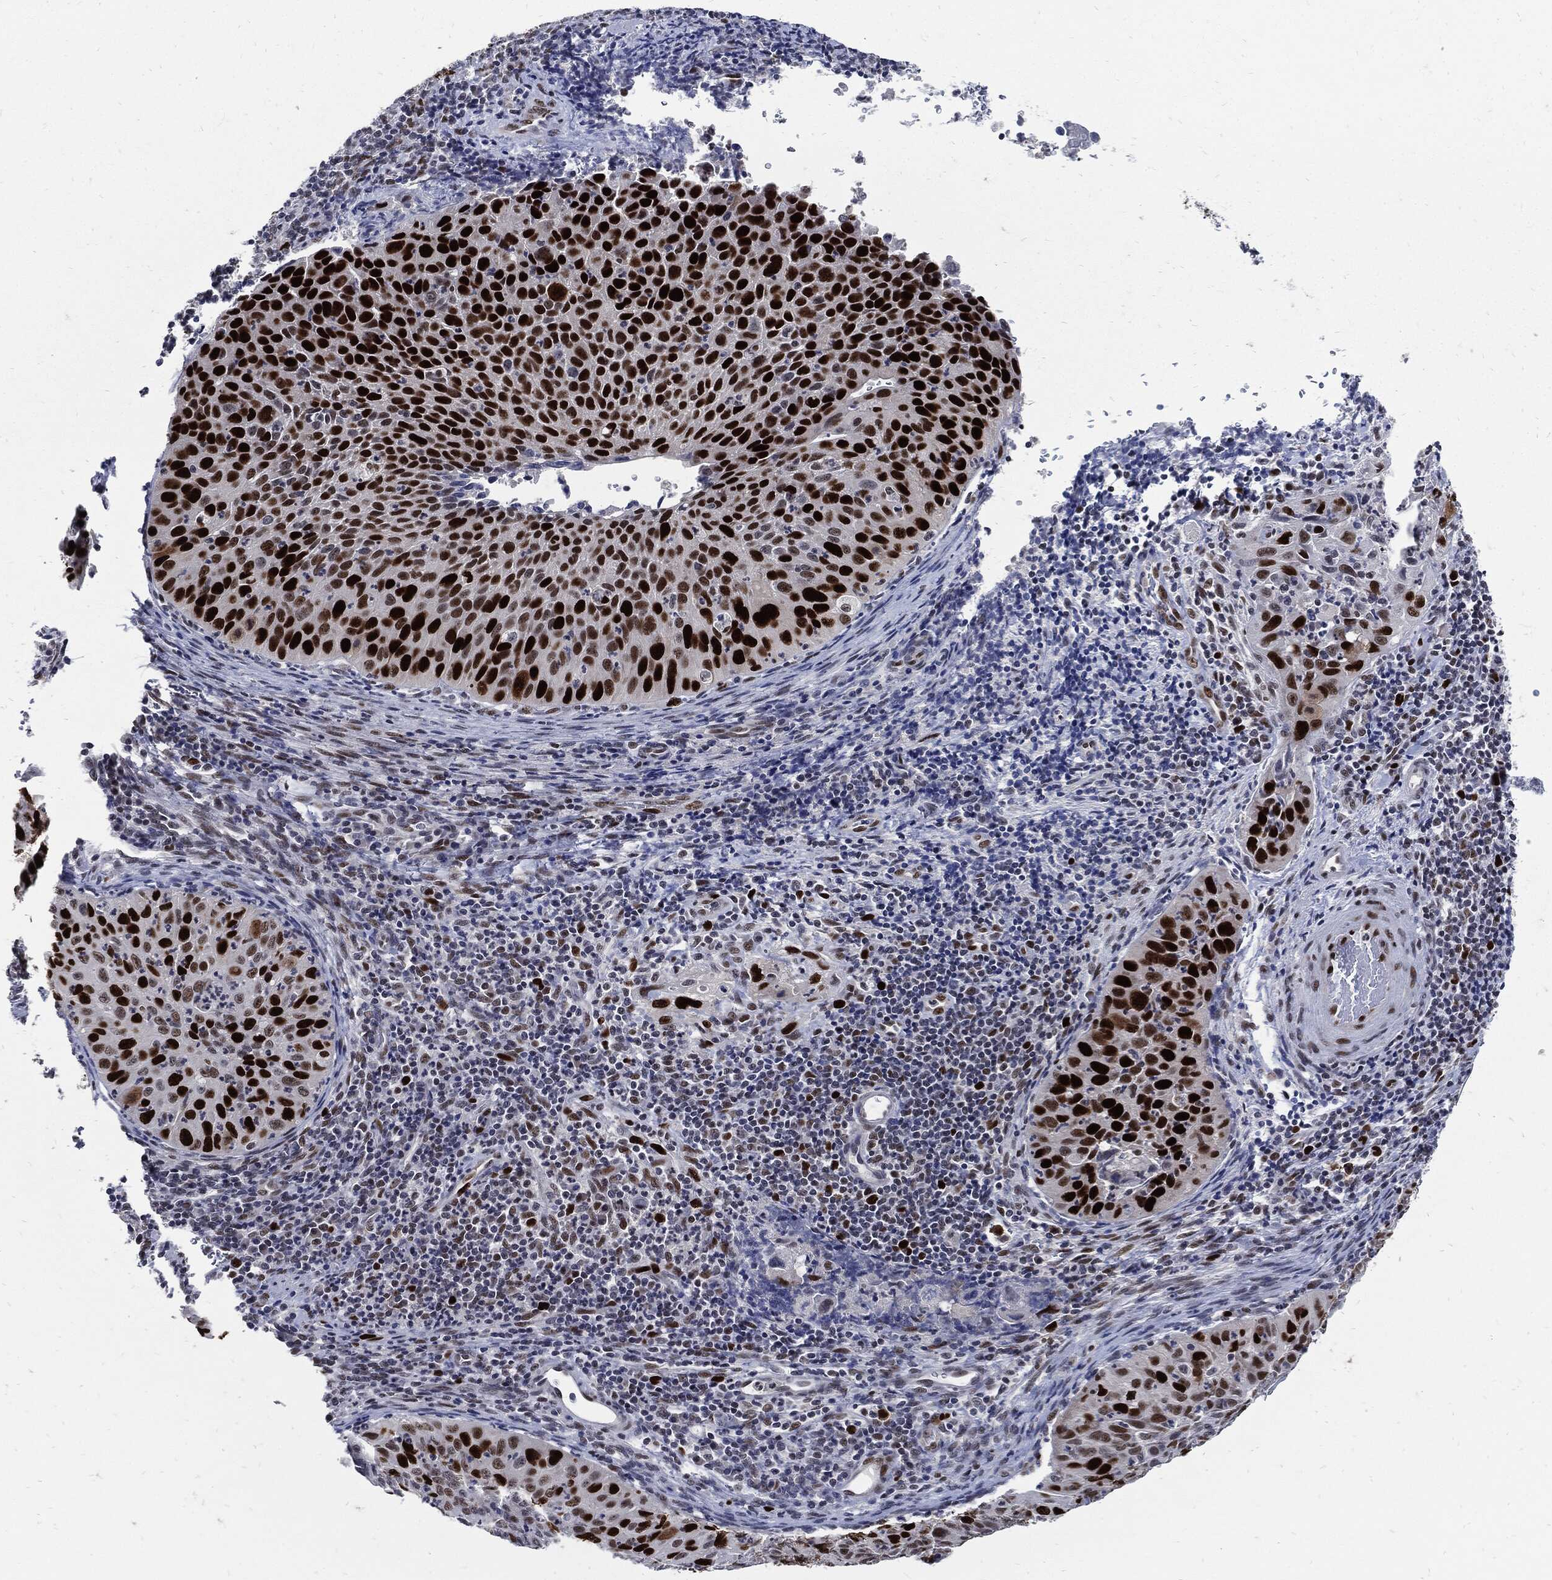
{"staining": {"intensity": "strong", "quantity": ">75%", "location": "nuclear"}, "tissue": "cervical cancer", "cell_type": "Tumor cells", "image_type": "cancer", "snomed": [{"axis": "morphology", "description": "Squamous cell carcinoma, NOS"}, {"axis": "topography", "description": "Cervix"}], "caption": "DAB immunohistochemical staining of human cervical squamous cell carcinoma displays strong nuclear protein staining in about >75% of tumor cells.", "gene": "NBN", "patient": {"sex": "female", "age": 26}}